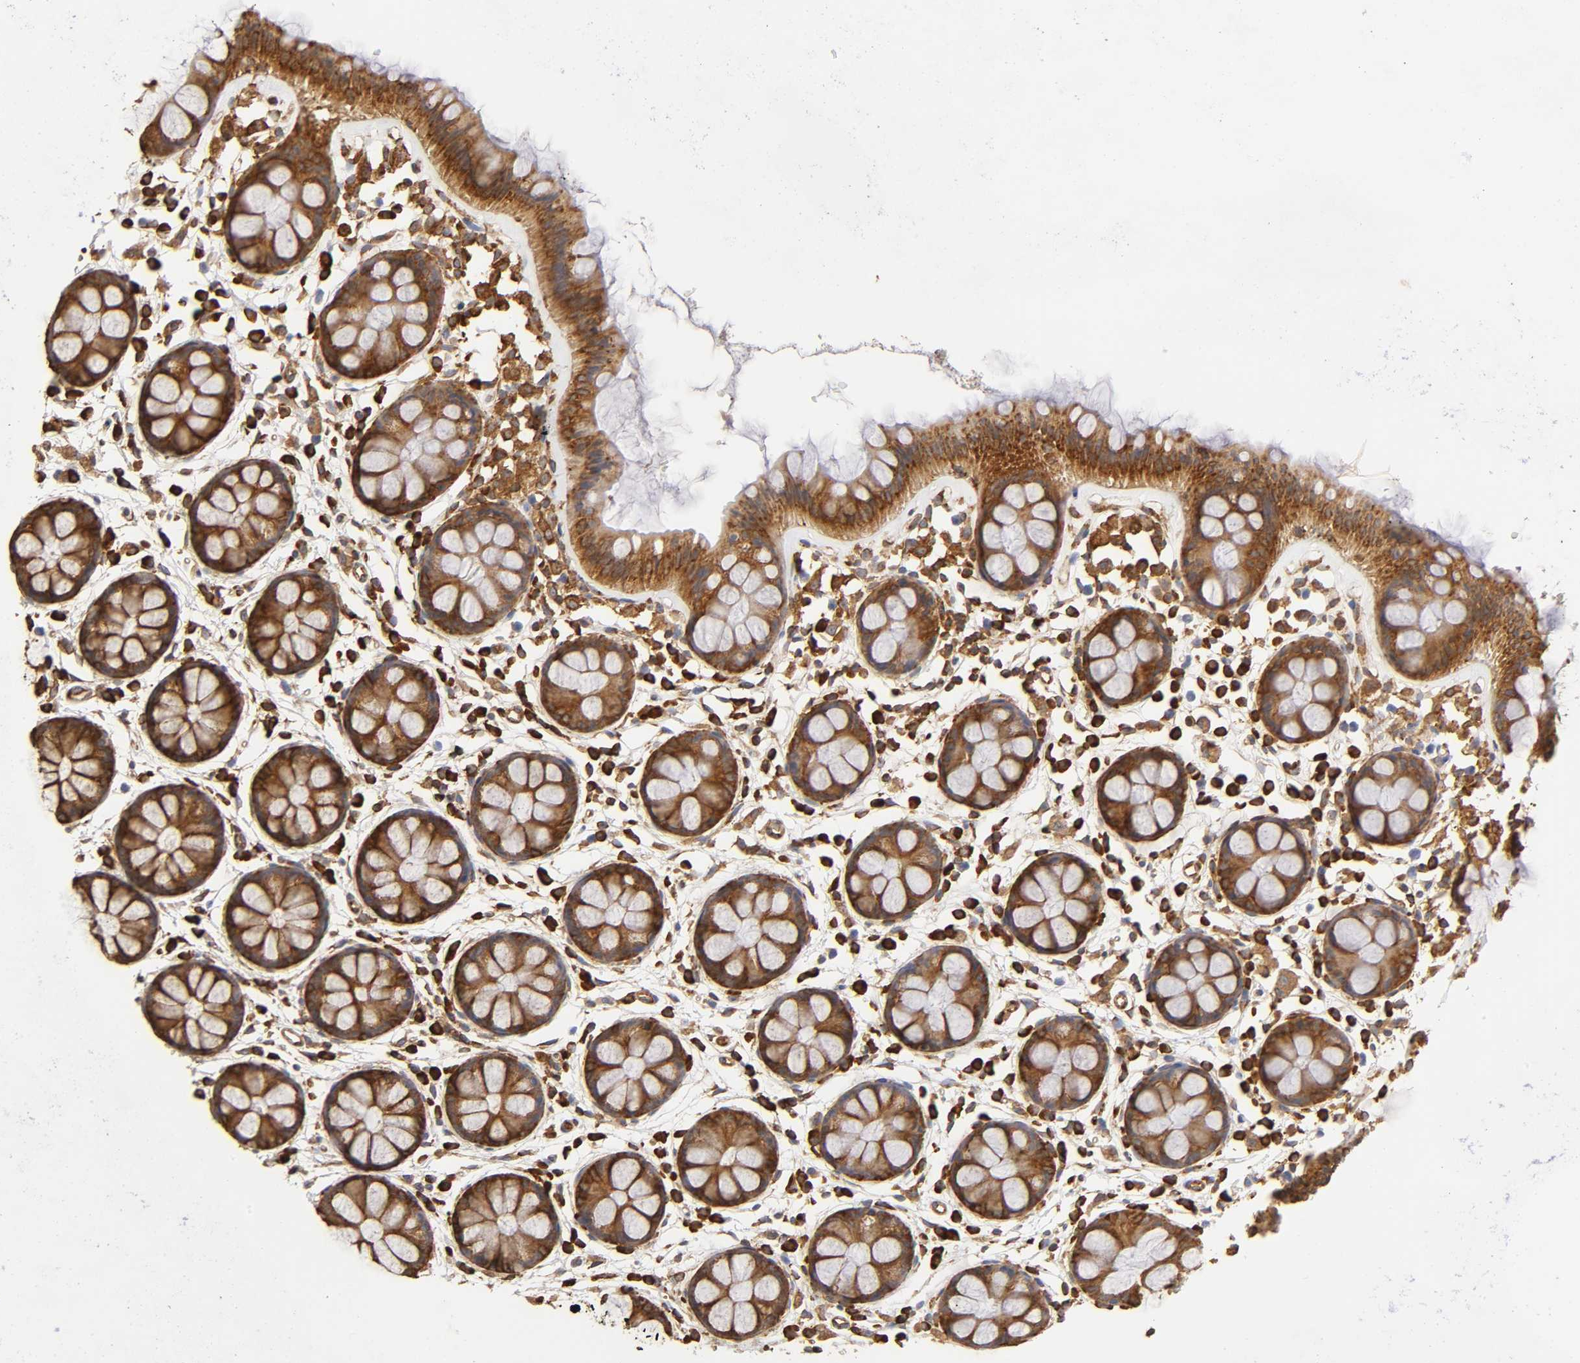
{"staining": {"intensity": "strong", "quantity": ">75%", "location": "cytoplasmic/membranous"}, "tissue": "rectum", "cell_type": "Glandular cells", "image_type": "normal", "snomed": [{"axis": "morphology", "description": "Normal tissue, NOS"}, {"axis": "topography", "description": "Rectum"}], "caption": "Brown immunohistochemical staining in normal rectum displays strong cytoplasmic/membranous expression in about >75% of glandular cells. Using DAB (brown) and hematoxylin (blue) stains, captured at high magnification using brightfield microscopy.", "gene": "RPL14", "patient": {"sex": "female", "age": 66}}